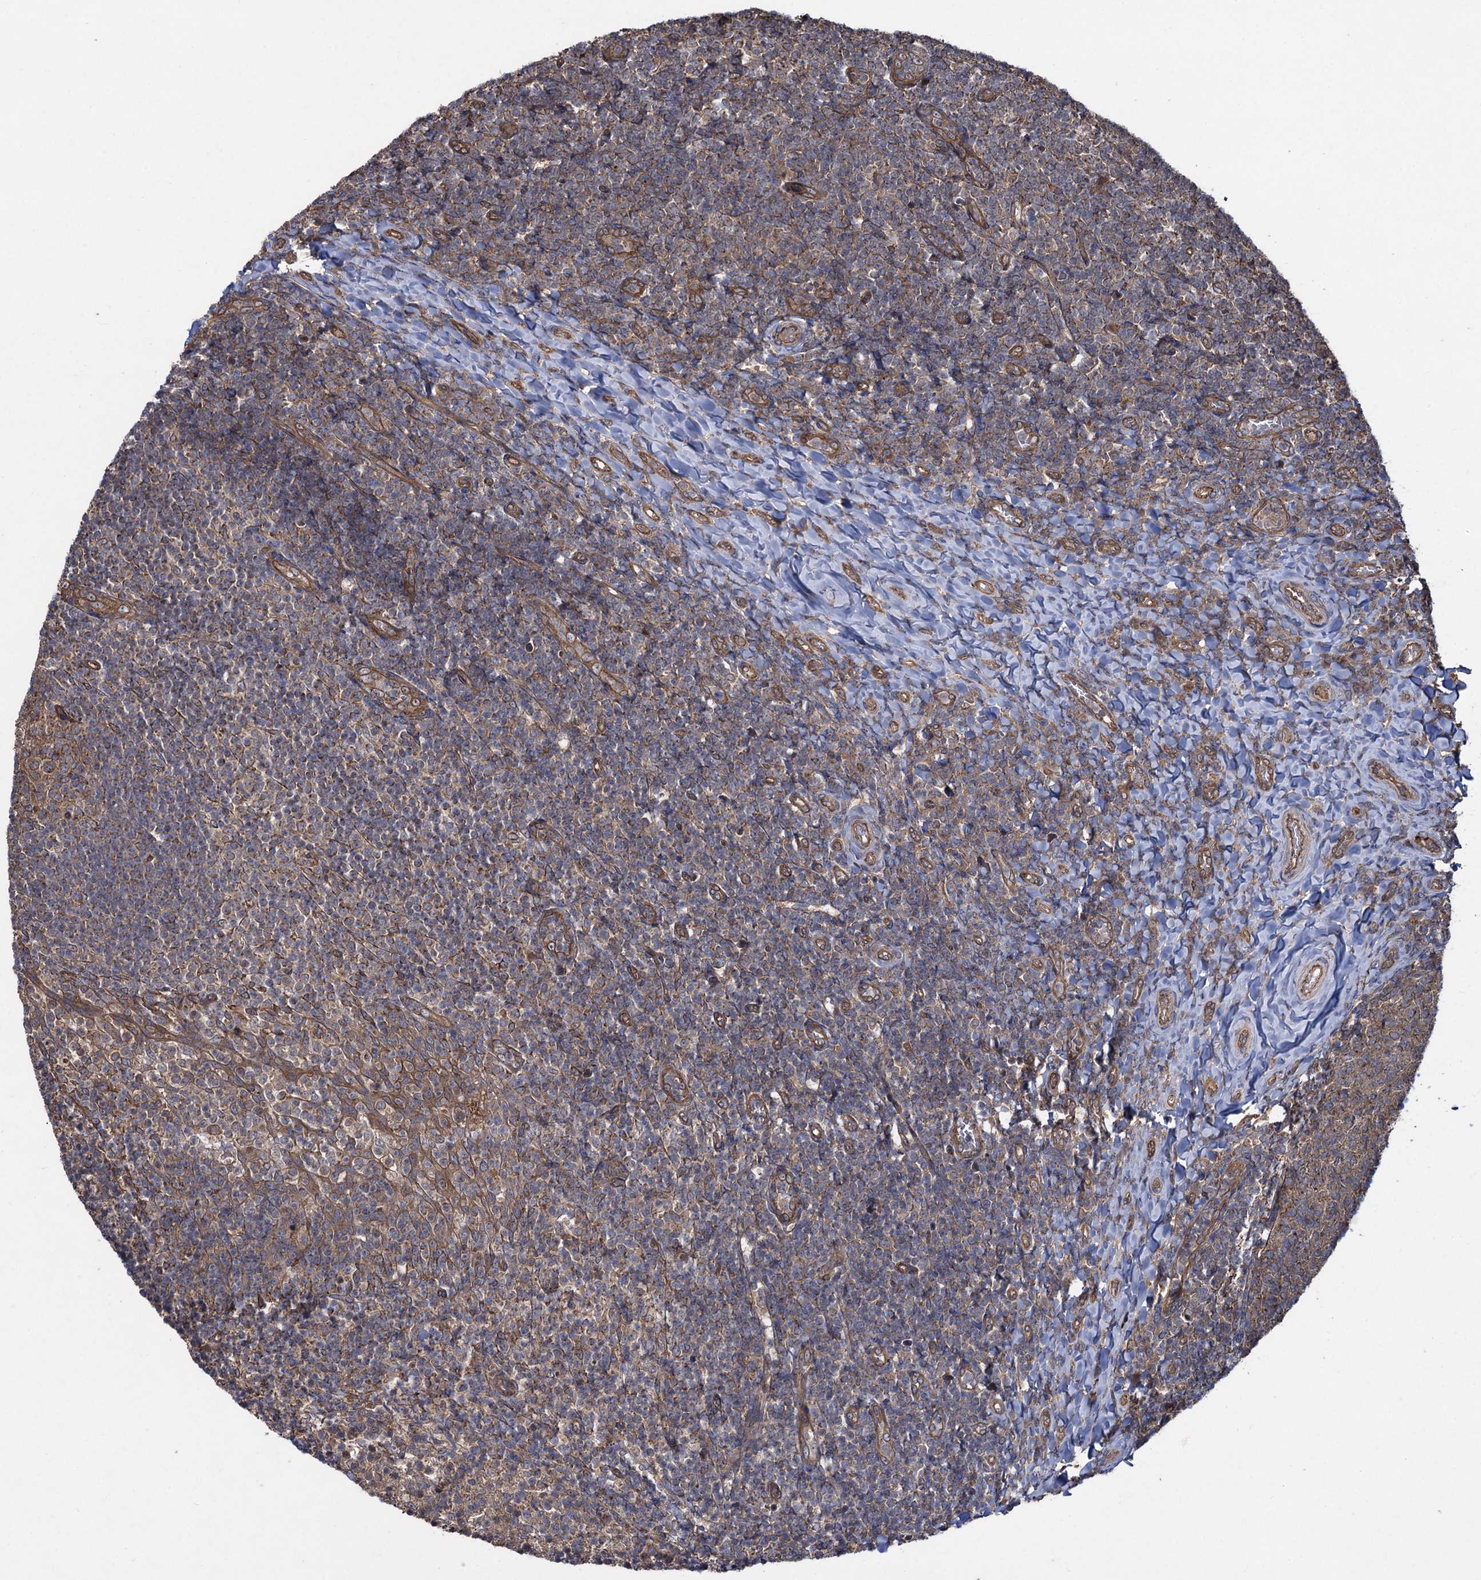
{"staining": {"intensity": "weak", "quantity": ">75%", "location": "cytoplasmic/membranous"}, "tissue": "tonsil", "cell_type": "Germinal center cells", "image_type": "normal", "snomed": [{"axis": "morphology", "description": "Normal tissue, NOS"}, {"axis": "topography", "description": "Tonsil"}], "caption": "Immunohistochemistry staining of unremarkable tonsil, which shows low levels of weak cytoplasmic/membranous positivity in about >75% of germinal center cells indicating weak cytoplasmic/membranous protein positivity. The staining was performed using DAB (3,3'-diaminobenzidine) (brown) for protein detection and nuclei were counterstained in hematoxylin (blue).", "gene": "HAUS1", "patient": {"sex": "female", "age": 10}}